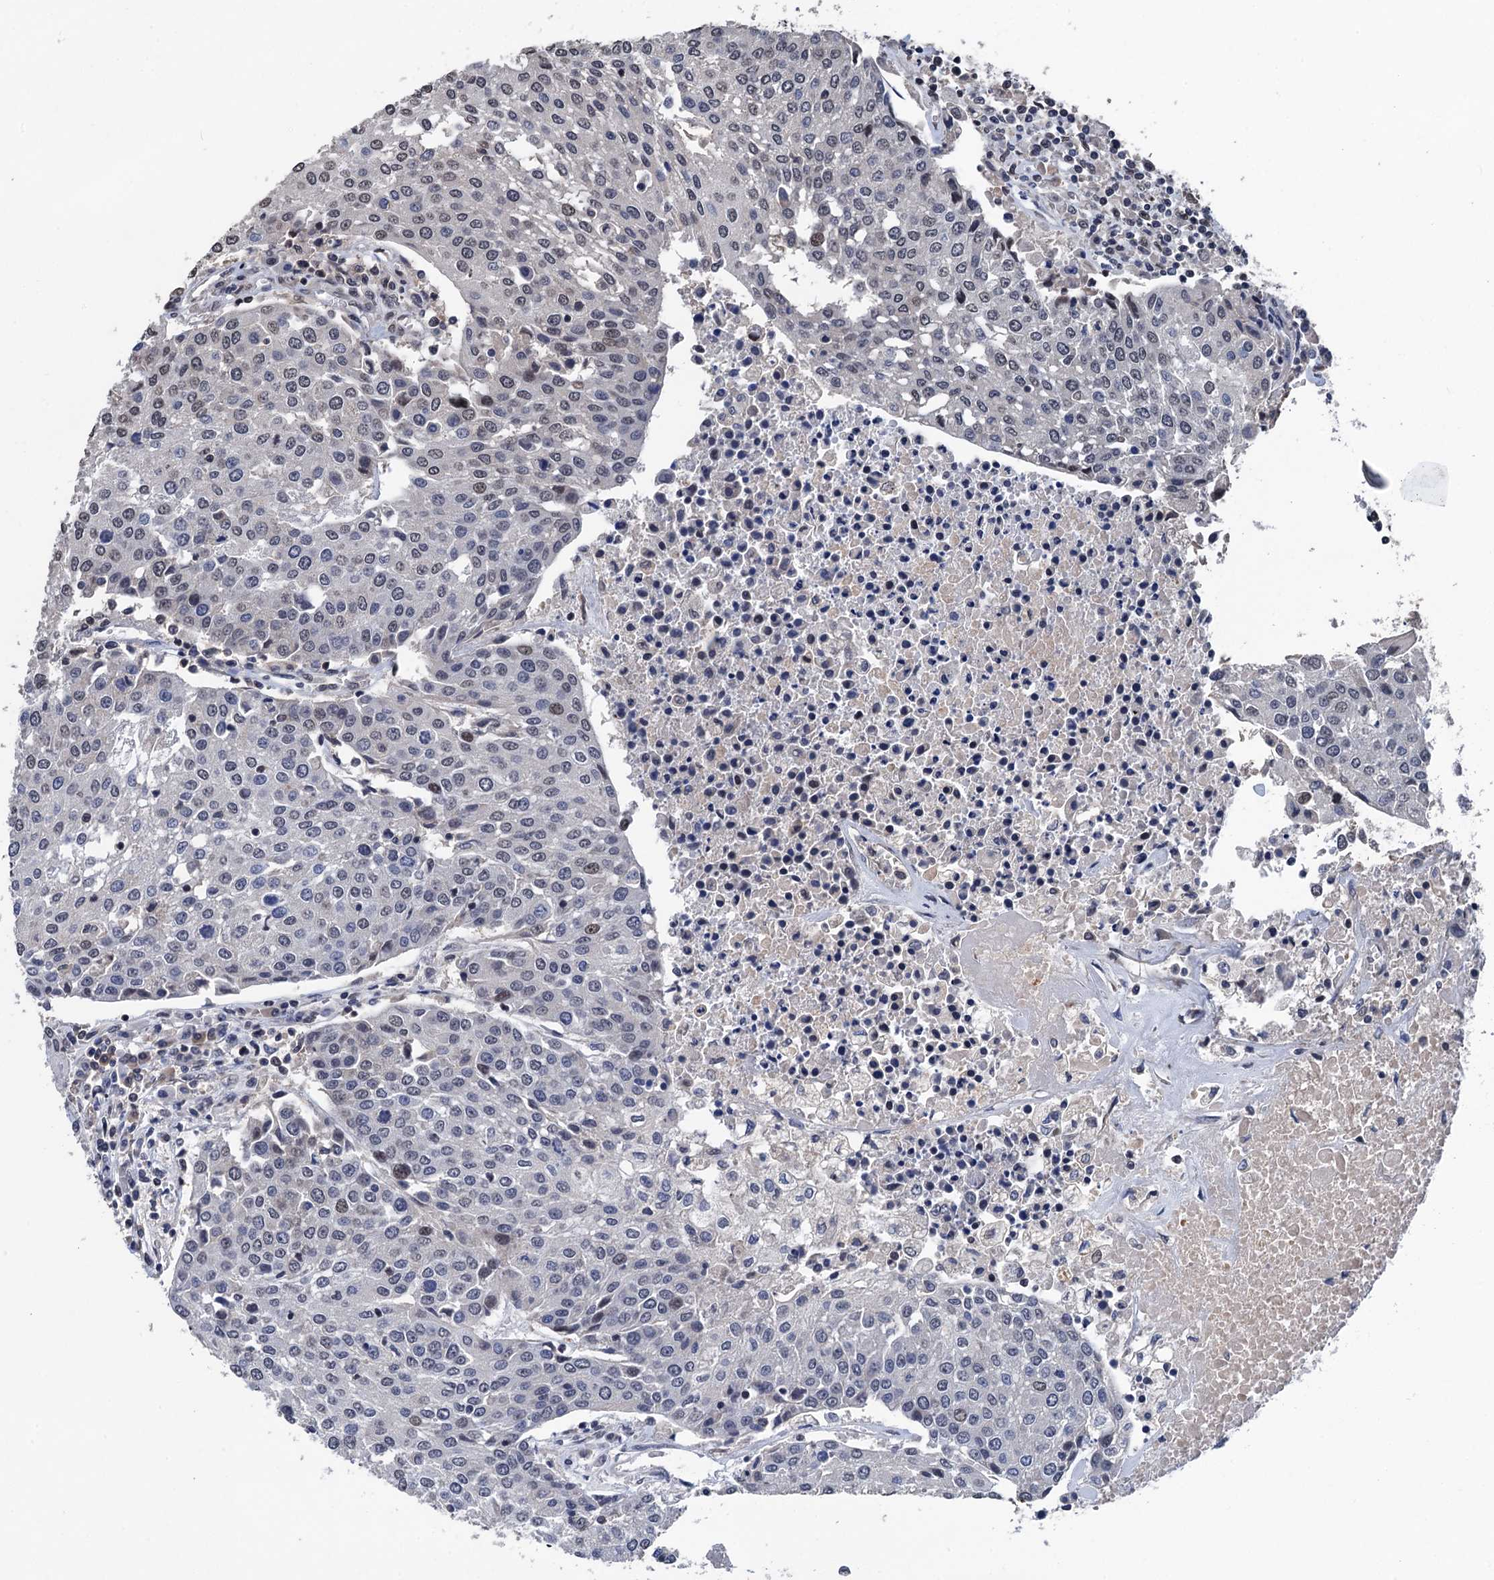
{"staining": {"intensity": "weak", "quantity": "<25%", "location": "nuclear"}, "tissue": "urothelial cancer", "cell_type": "Tumor cells", "image_type": "cancer", "snomed": [{"axis": "morphology", "description": "Urothelial carcinoma, High grade"}, {"axis": "topography", "description": "Urinary bladder"}], "caption": "A histopathology image of human high-grade urothelial carcinoma is negative for staining in tumor cells.", "gene": "ART5", "patient": {"sex": "female", "age": 85}}